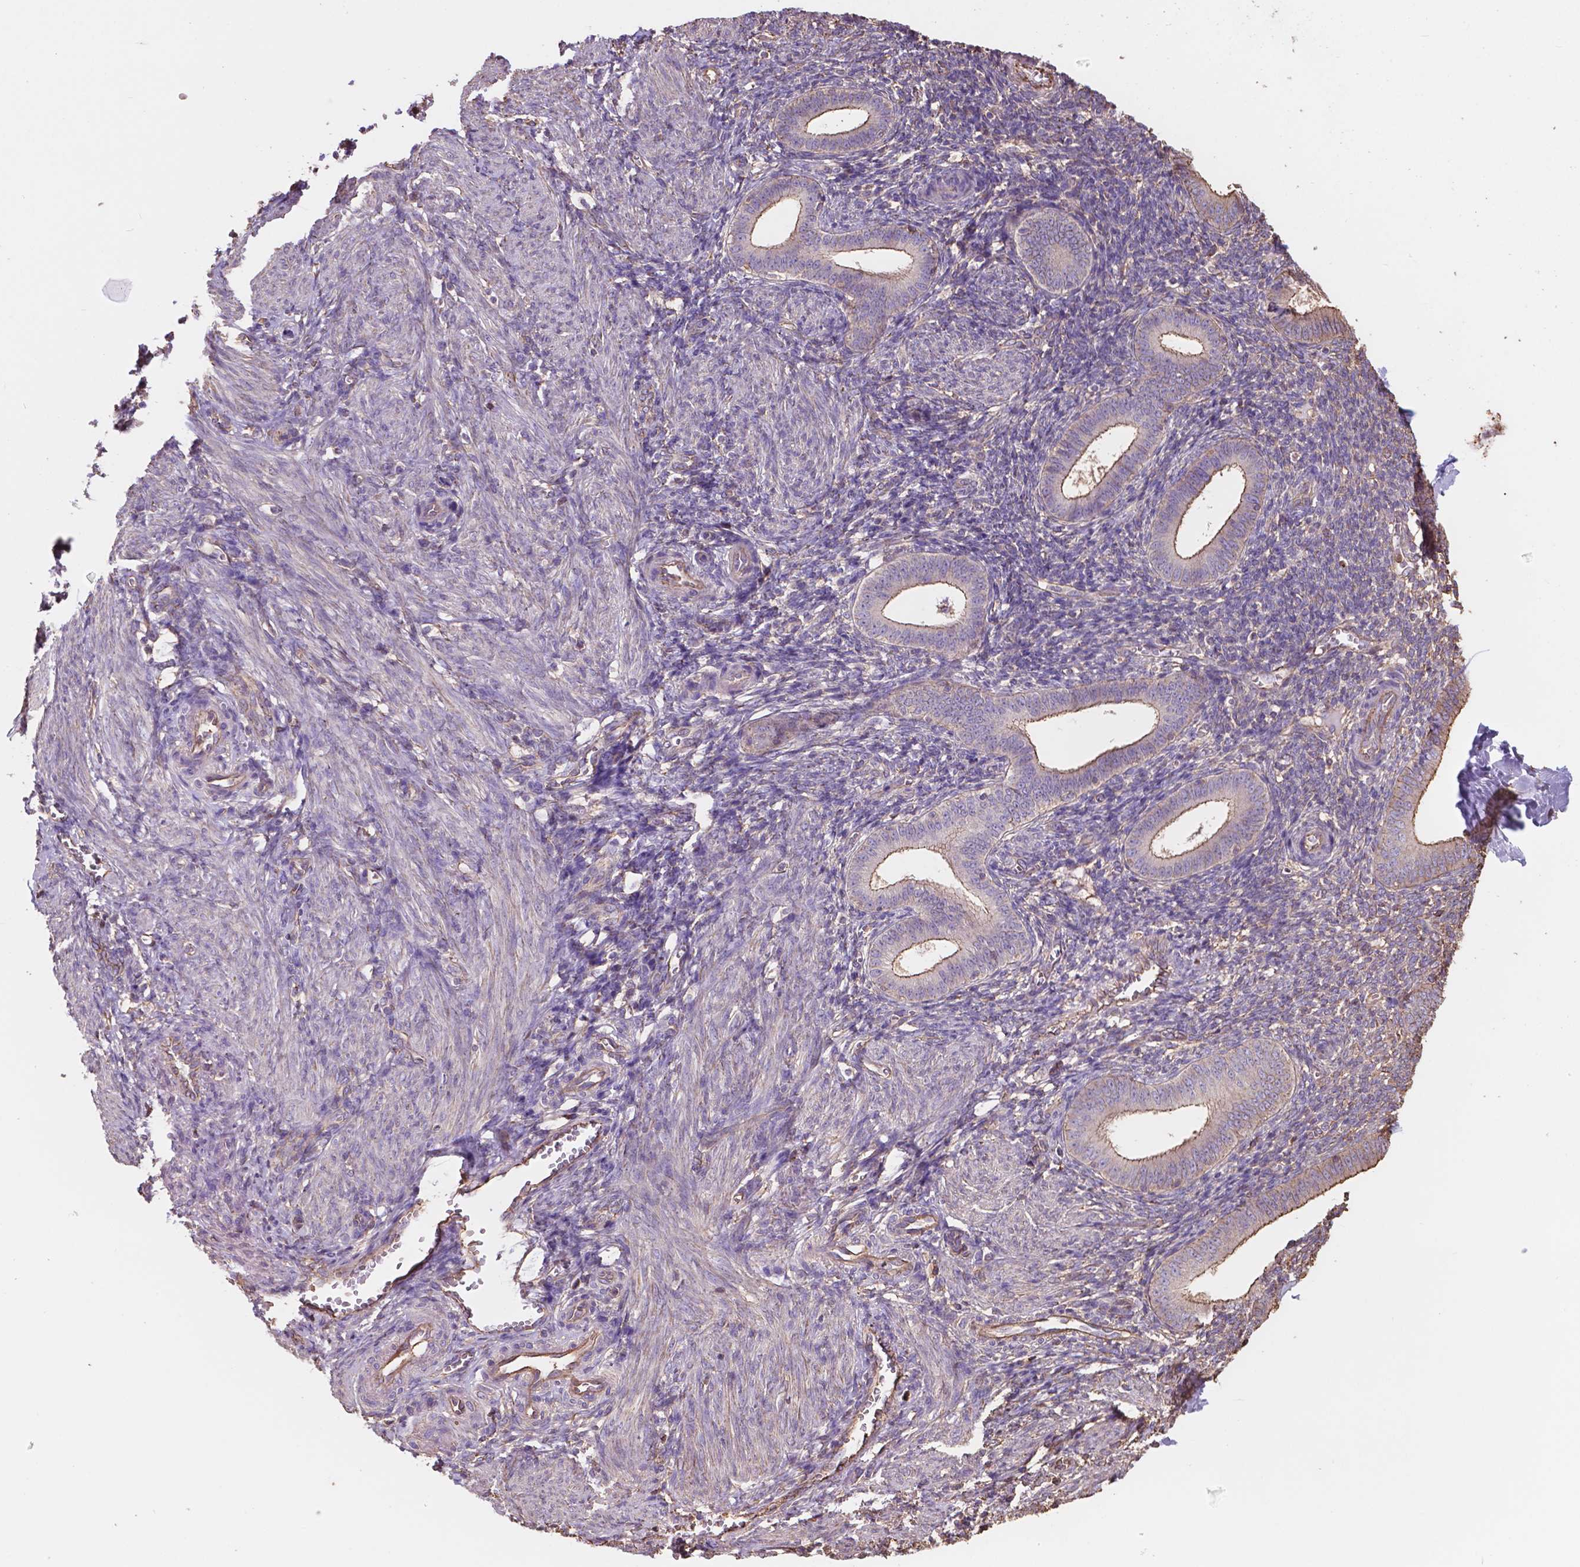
{"staining": {"intensity": "negative", "quantity": "none", "location": "none"}, "tissue": "endometrium", "cell_type": "Cells in endometrial stroma", "image_type": "normal", "snomed": [{"axis": "morphology", "description": "Normal tissue, NOS"}, {"axis": "topography", "description": "Endometrium"}], "caption": "A high-resolution image shows immunohistochemistry staining of benign endometrium, which displays no significant expression in cells in endometrial stroma.", "gene": "NIPA2", "patient": {"sex": "female", "age": 25}}